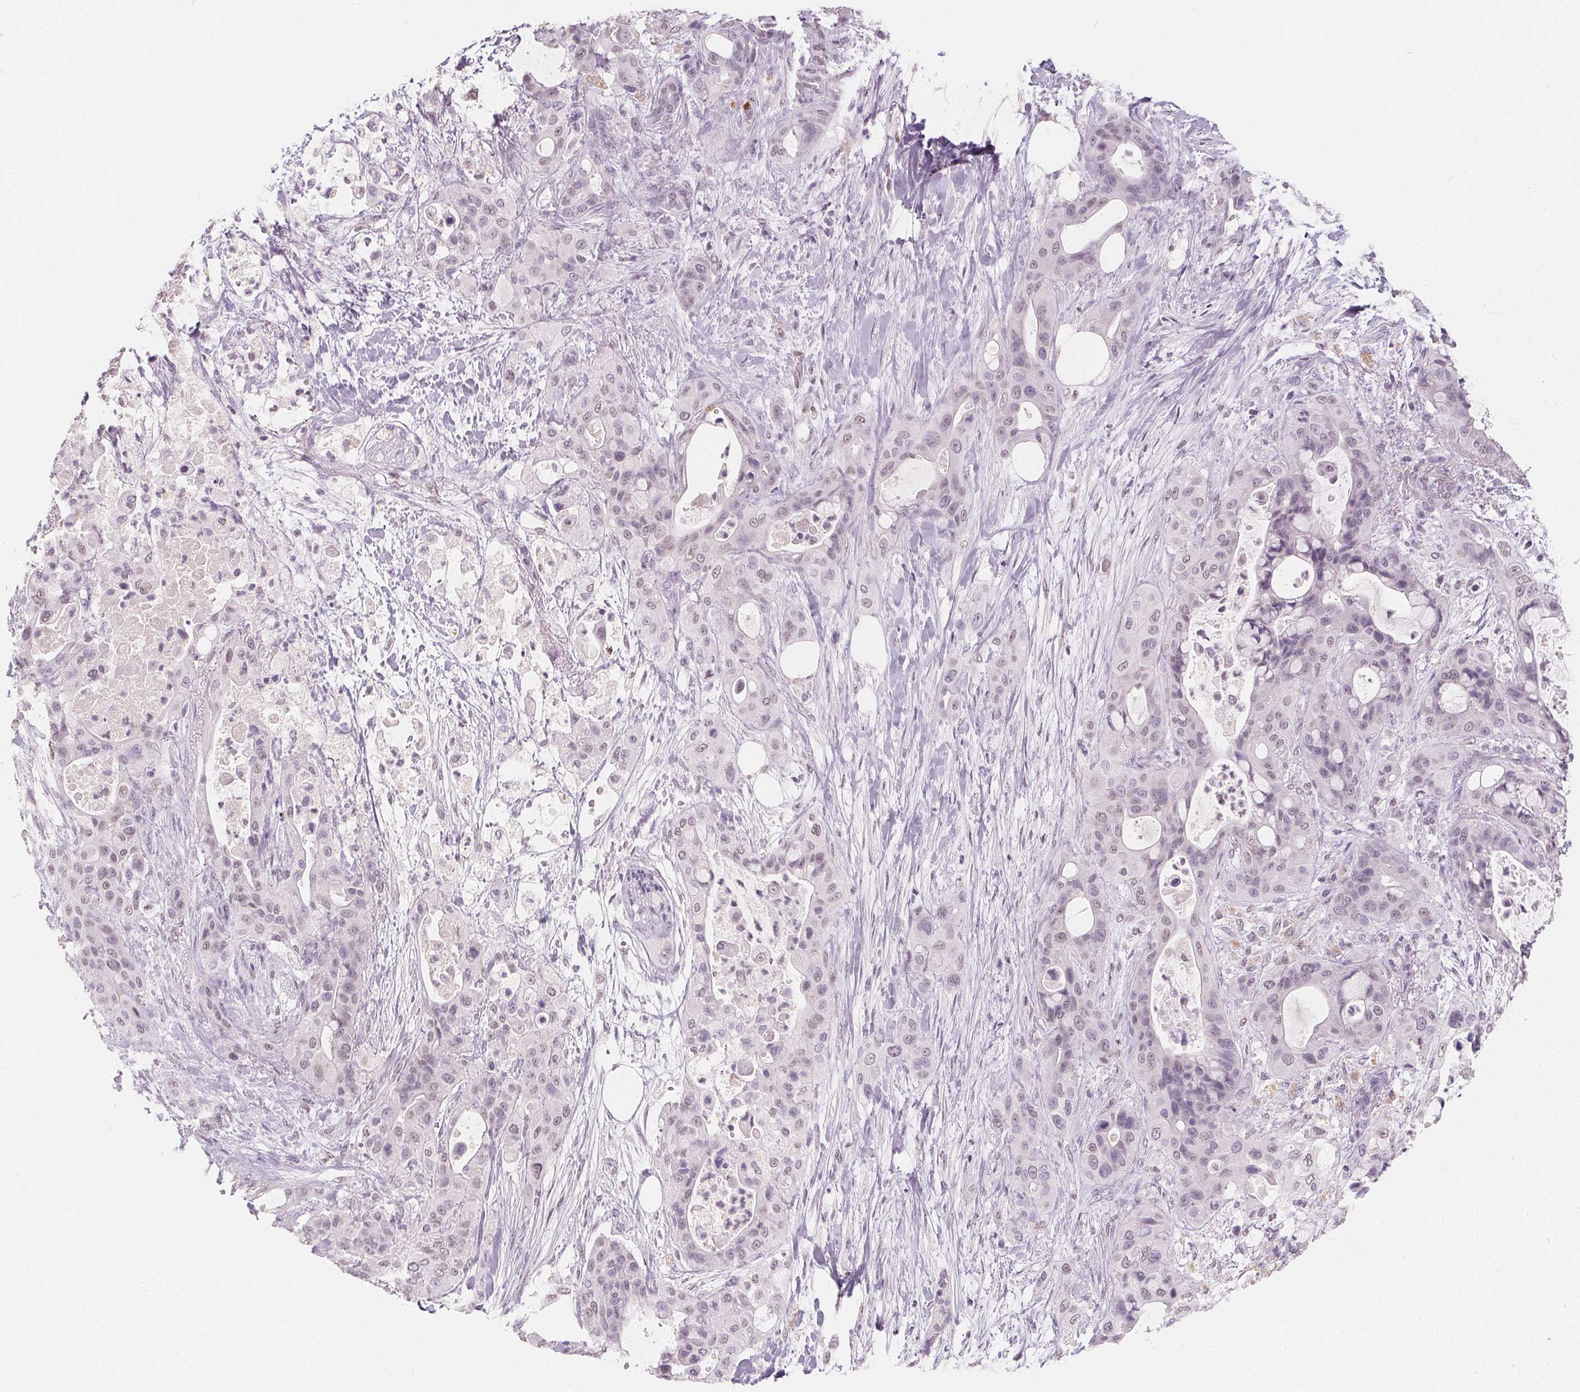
{"staining": {"intensity": "negative", "quantity": "none", "location": "none"}, "tissue": "pancreatic cancer", "cell_type": "Tumor cells", "image_type": "cancer", "snomed": [{"axis": "morphology", "description": "Adenocarcinoma, NOS"}, {"axis": "topography", "description": "Pancreas"}], "caption": "DAB (3,3'-diaminobenzidine) immunohistochemical staining of adenocarcinoma (pancreatic) shows no significant expression in tumor cells.", "gene": "DBX2", "patient": {"sex": "male", "age": 71}}